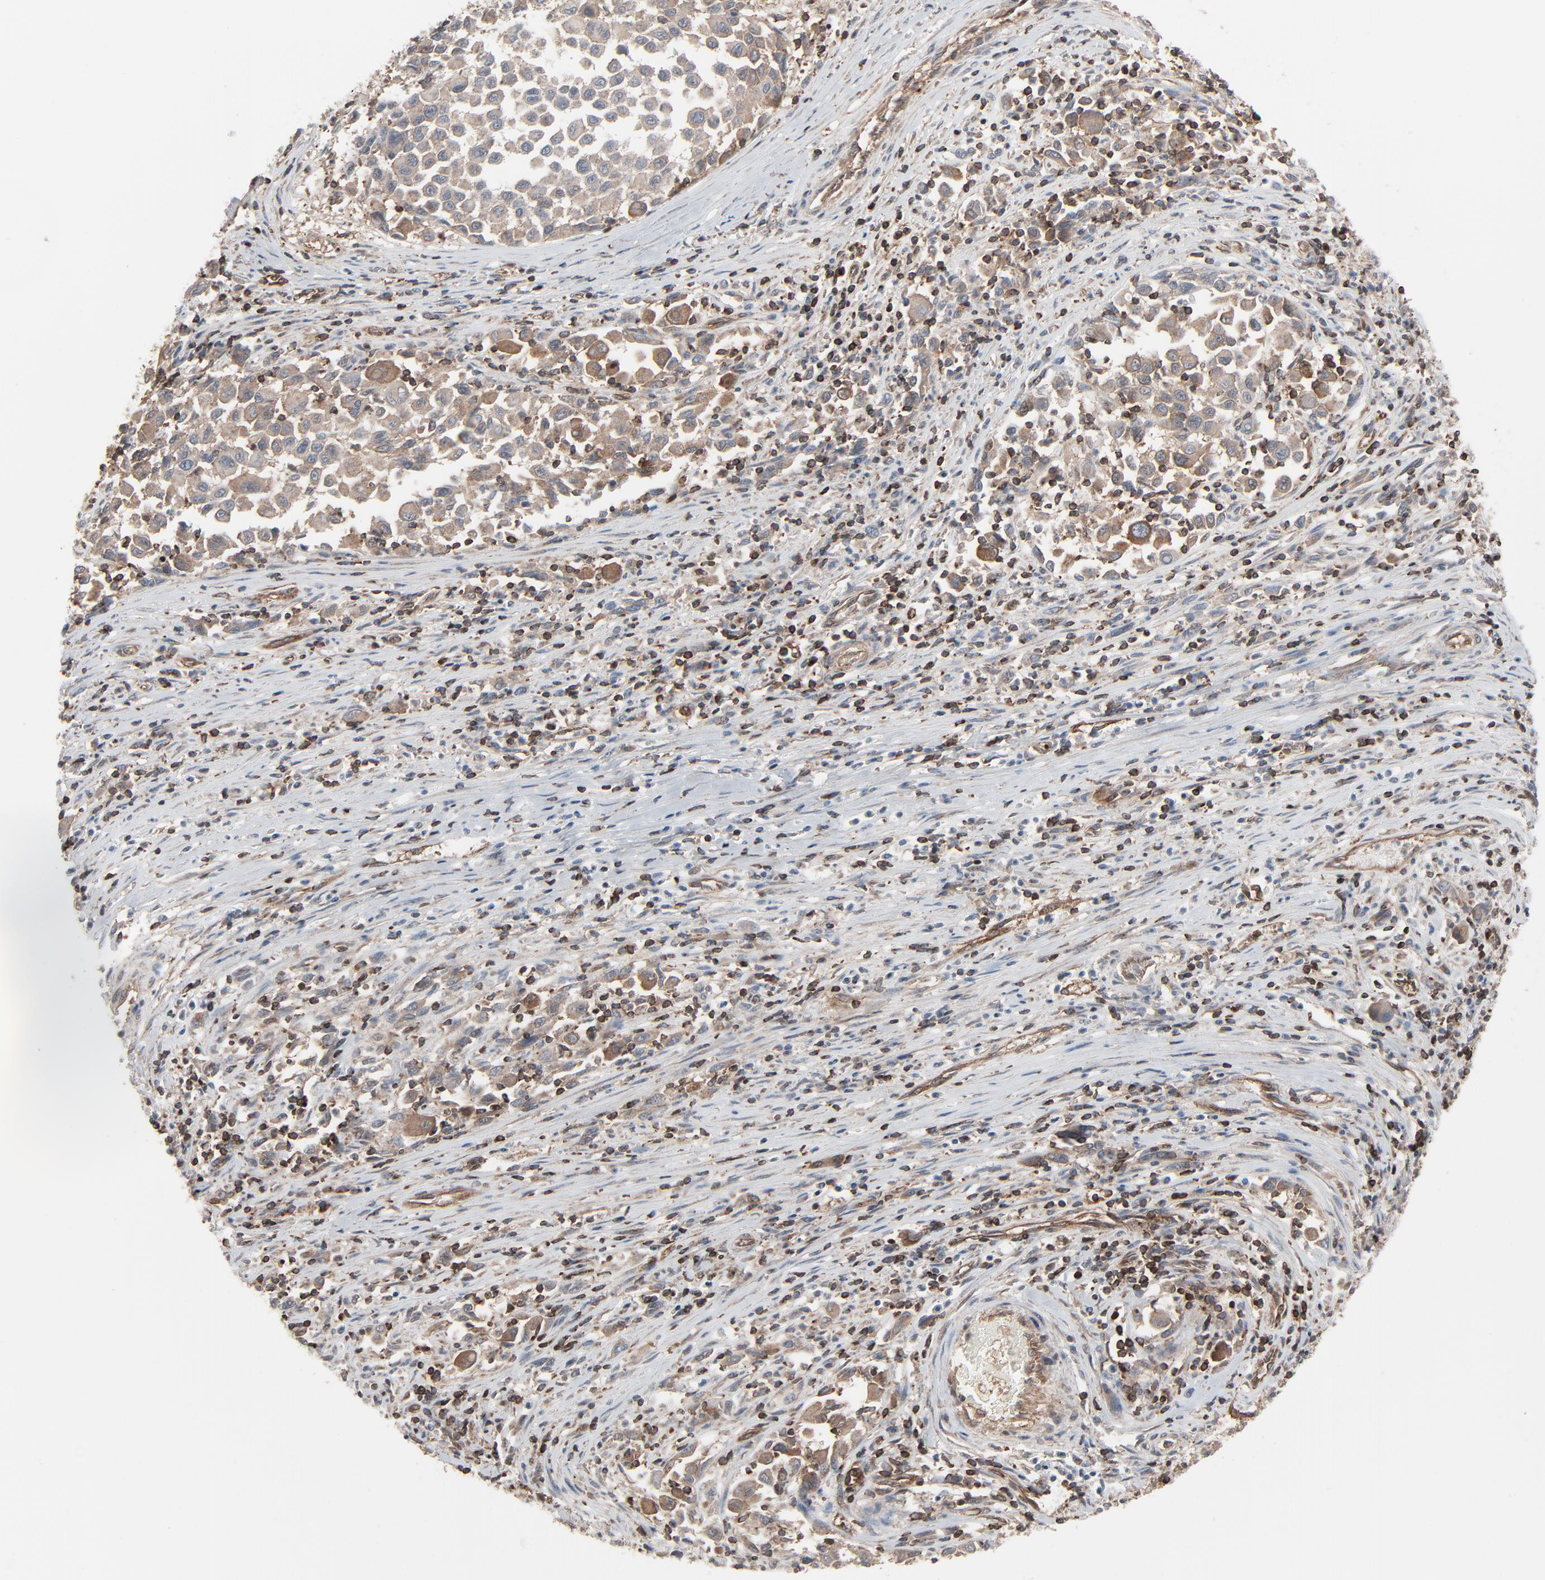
{"staining": {"intensity": "weak", "quantity": ">75%", "location": "cytoplasmic/membranous"}, "tissue": "melanoma", "cell_type": "Tumor cells", "image_type": "cancer", "snomed": [{"axis": "morphology", "description": "Malignant melanoma, Metastatic site"}, {"axis": "topography", "description": "Lymph node"}], "caption": "About >75% of tumor cells in human melanoma display weak cytoplasmic/membranous protein positivity as visualized by brown immunohistochemical staining.", "gene": "OPTN", "patient": {"sex": "male", "age": 61}}